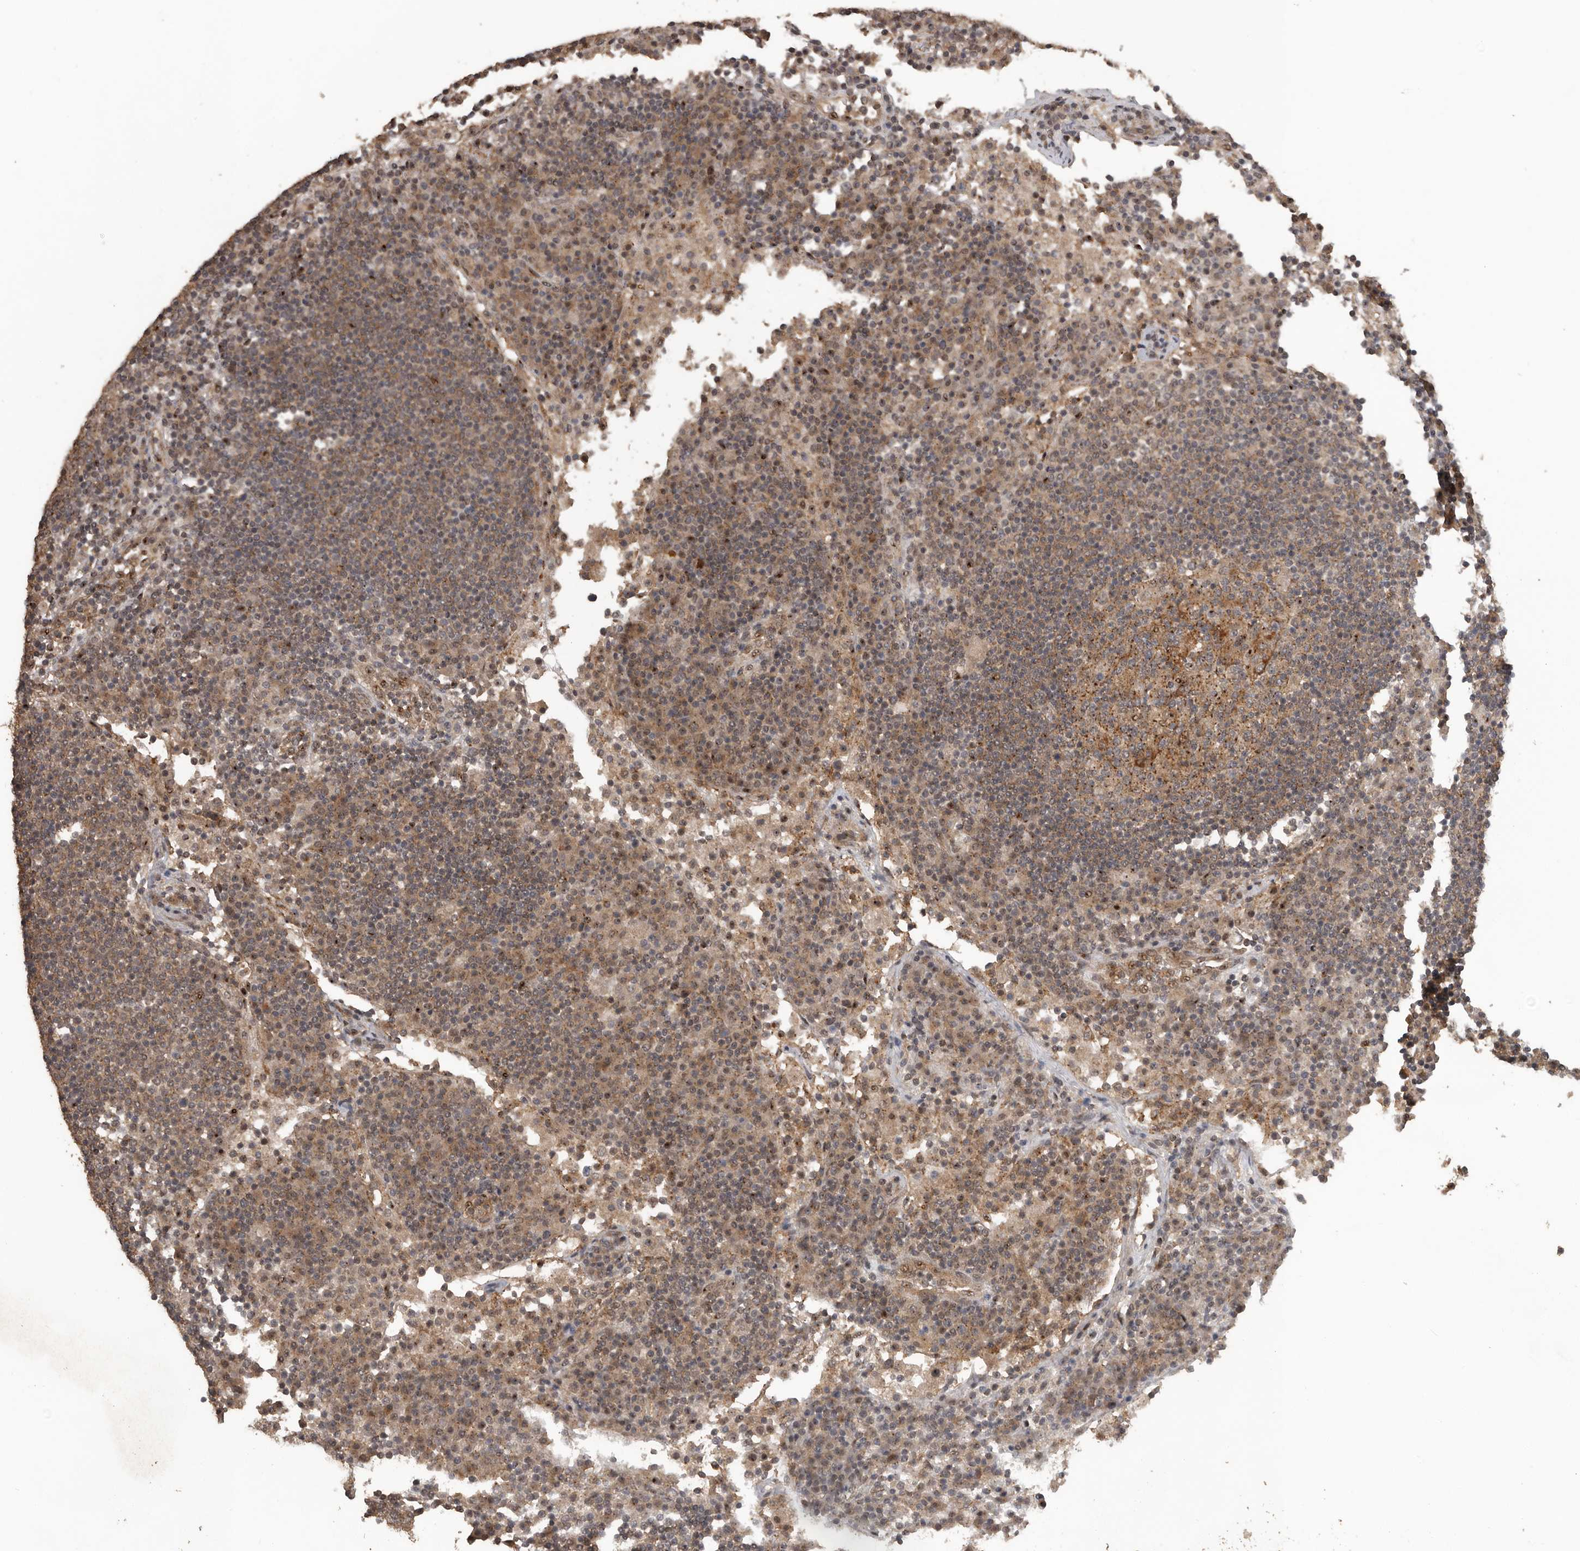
{"staining": {"intensity": "moderate", "quantity": ">75%", "location": "cytoplasmic/membranous"}, "tissue": "lymph node", "cell_type": "Germinal center cells", "image_type": "normal", "snomed": [{"axis": "morphology", "description": "Normal tissue, NOS"}, {"axis": "topography", "description": "Lymph node"}], "caption": "Protein staining by immunohistochemistry (IHC) shows moderate cytoplasmic/membranous positivity in about >75% of germinal center cells in benign lymph node.", "gene": "CEP350", "patient": {"sex": "female", "age": 53}}